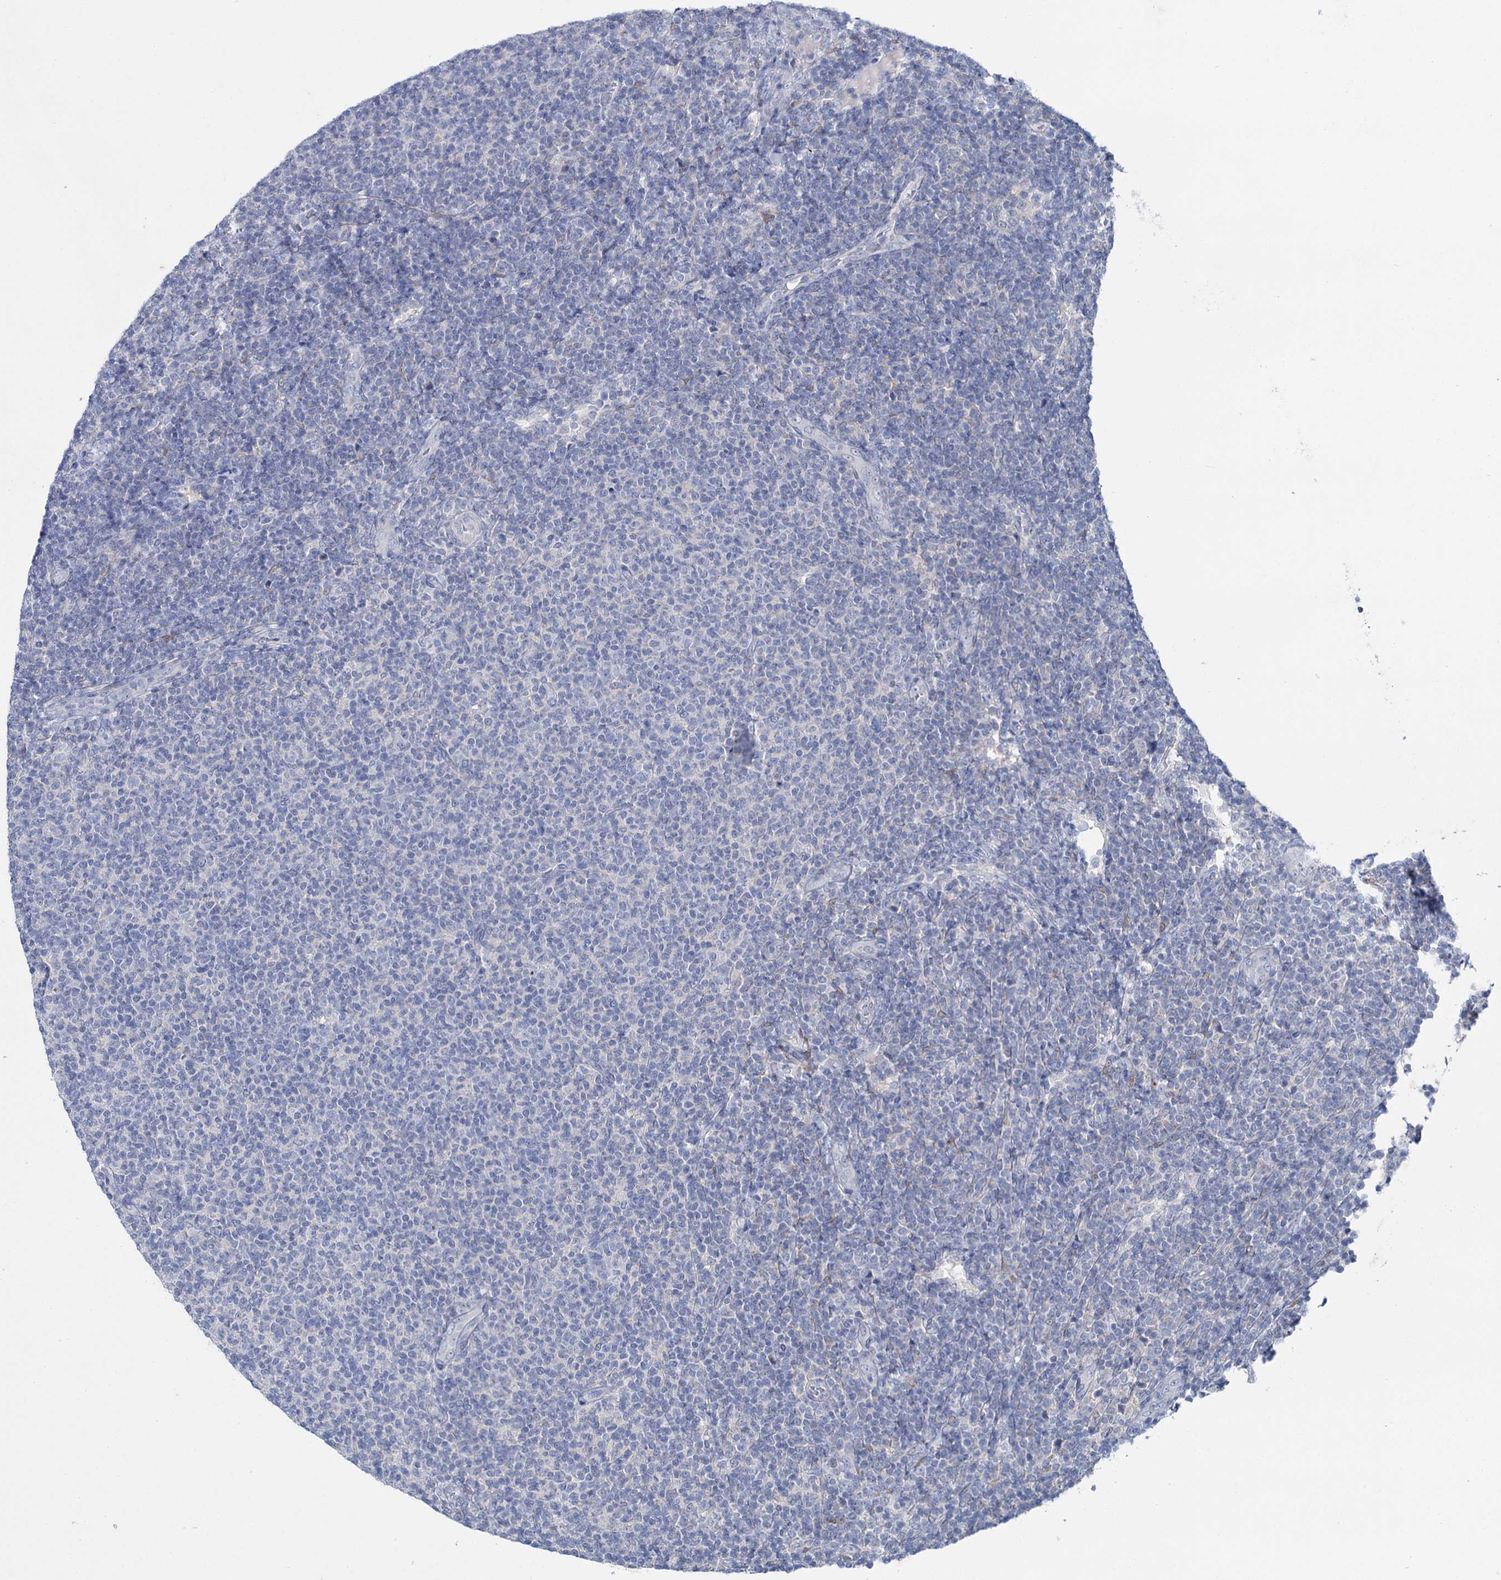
{"staining": {"intensity": "negative", "quantity": "none", "location": "none"}, "tissue": "lymphoma", "cell_type": "Tumor cells", "image_type": "cancer", "snomed": [{"axis": "morphology", "description": "Malignant lymphoma, non-Hodgkin's type, Low grade"}, {"axis": "topography", "description": "Lymph node"}], "caption": "Tumor cells show no significant expression in lymphoma.", "gene": "LYZL4", "patient": {"sex": "male", "age": 66}}